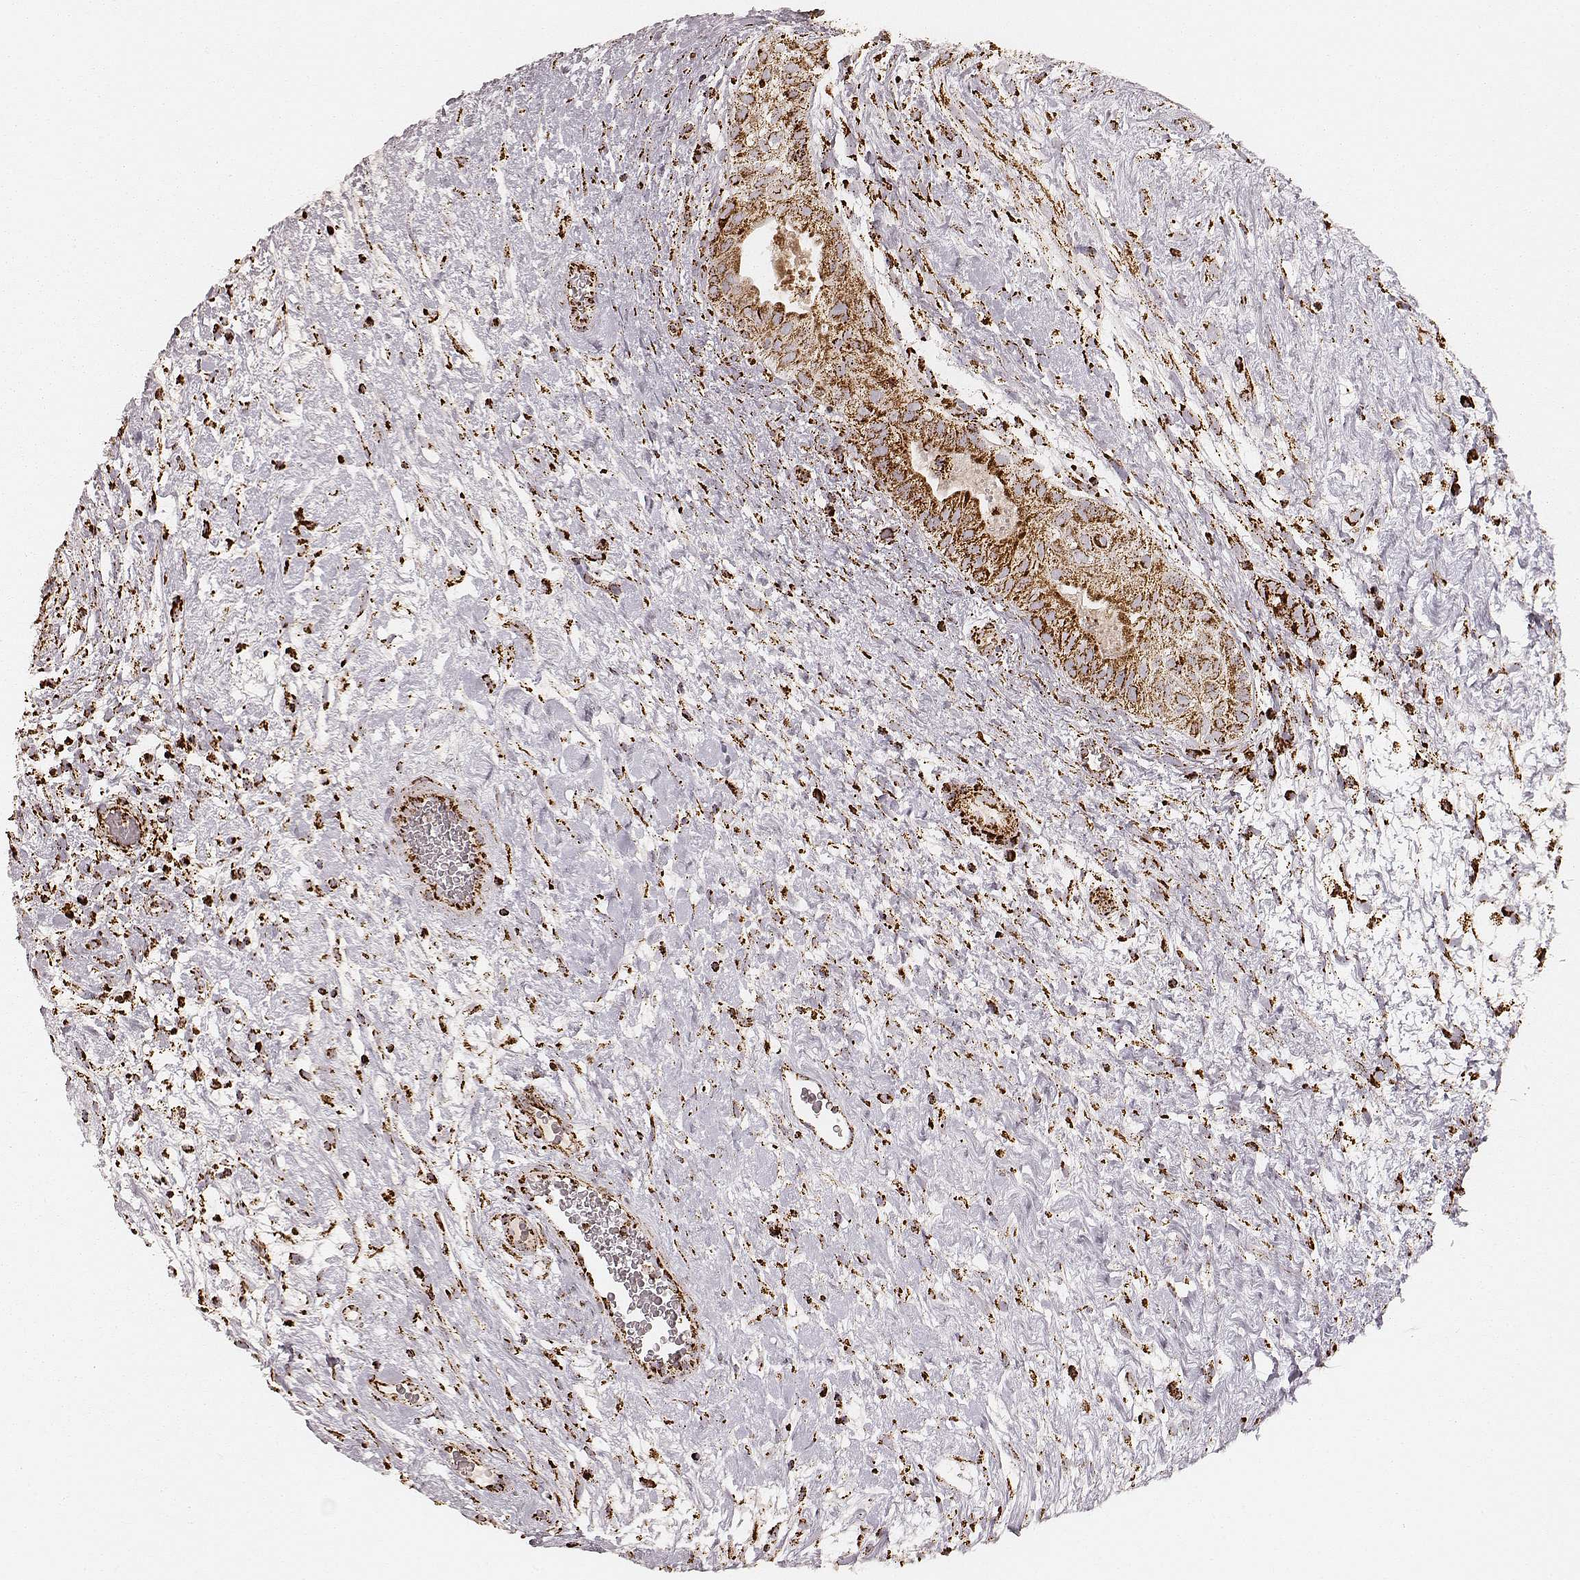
{"staining": {"intensity": "strong", "quantity": ">75%", "location": "cytoplasmic/membranous"}, "tissue": "testis cancer", "cell_type": "Tumor cells", "image_type": "cancer", "snomed": [{"axis": "morphology", "description": "Normal tissue, NOS"}, {"axis": "morphology", "description": "Carcinoma, Embryonal, NOS"}, {"axis": "topography", "description": "Testis"}], "caption": "A brown stain highlights strong cytoplasmic/membranous expression of a protein in human testis cancer tumor cells.", "gene": "CS", "patient": {"sex": "male", "age": 32}}